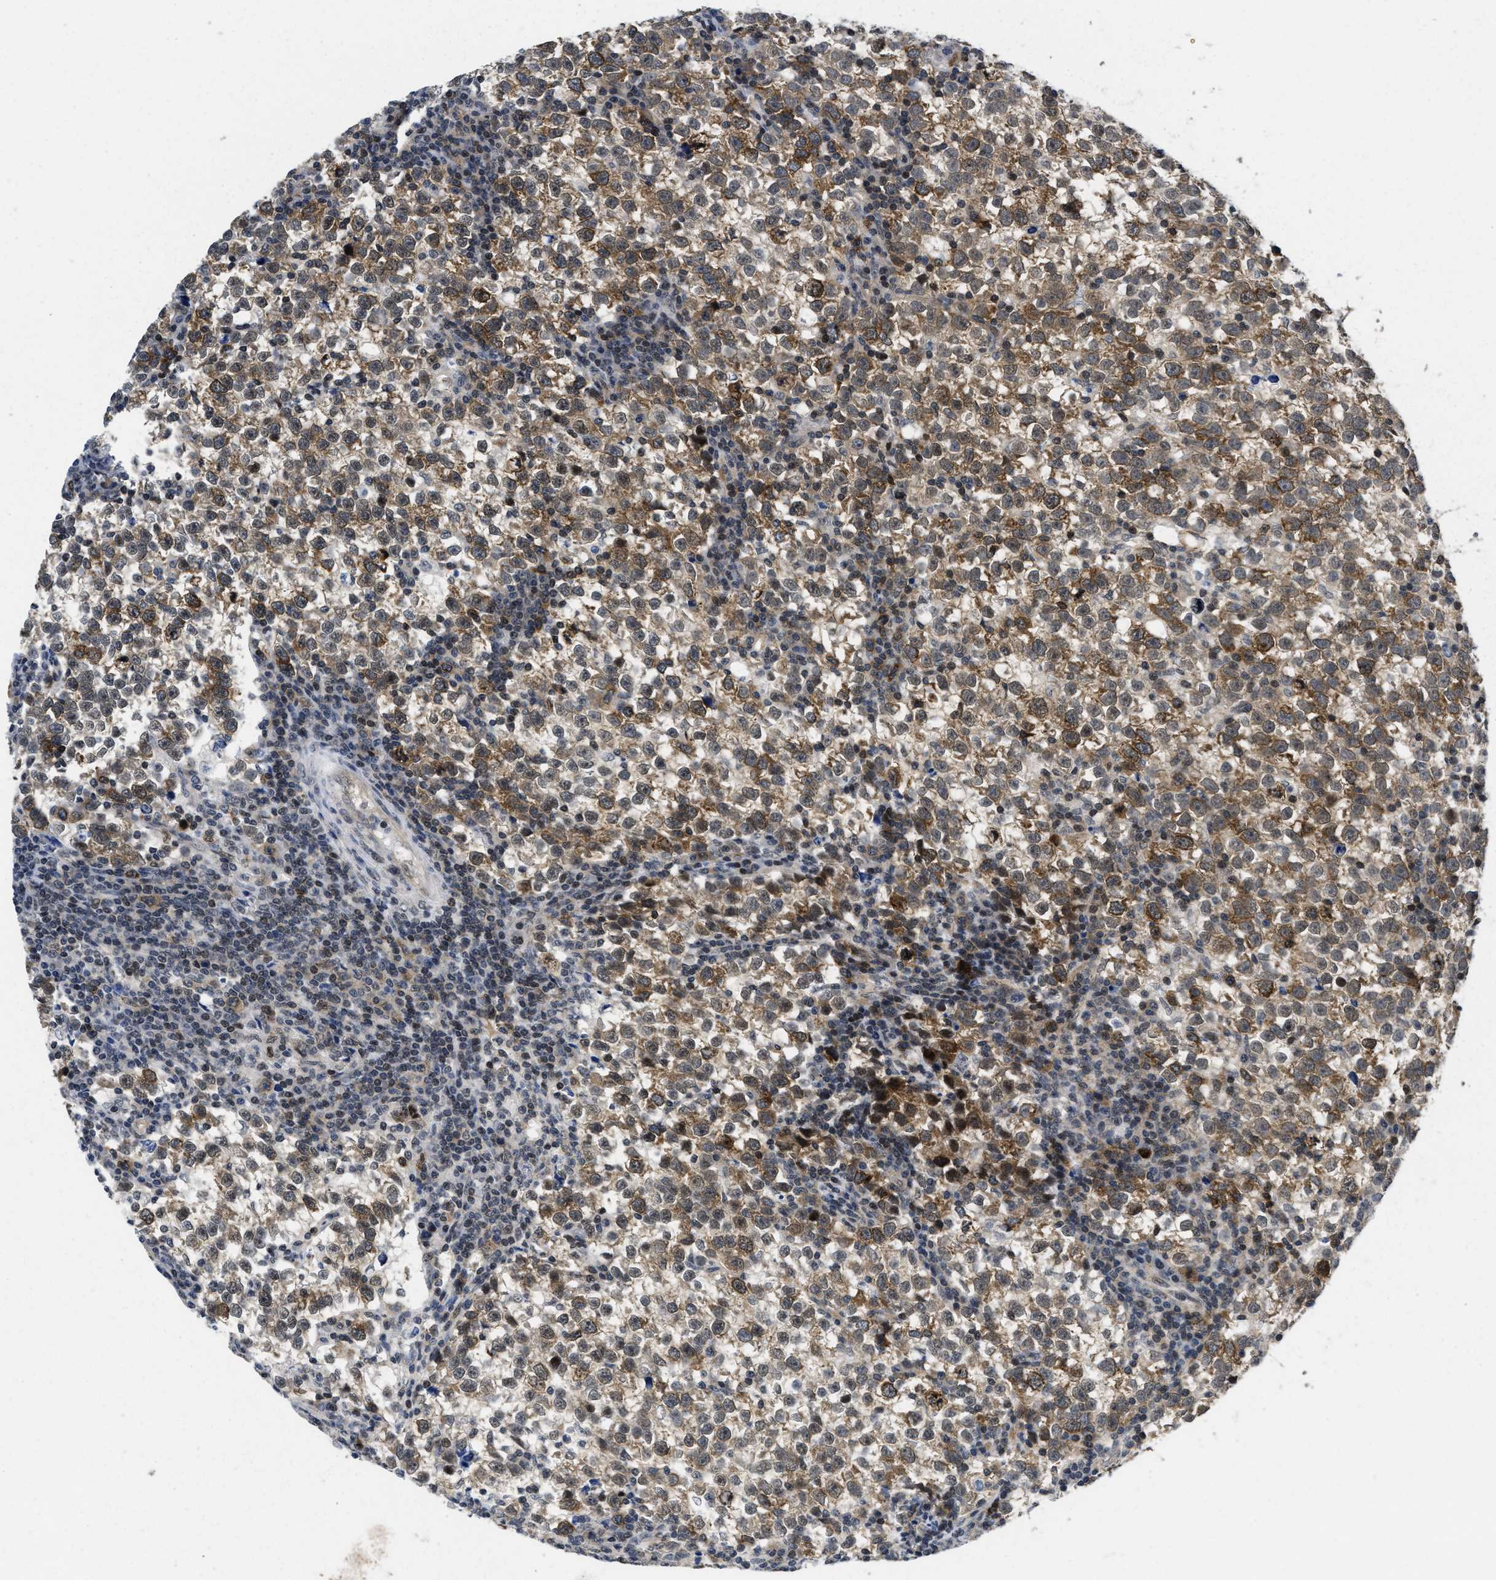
{"staining": {"intensity": "moderate", "quantity": "25%-75%", "location": "cytoplasmic/membranous"}, "tissue": "testis cancer", "cell_type": "Tumor cells", "image_type": "cancer", "snomed": [{"axis": "morphology", "description": "Normal tissue, NOS"}, {"axis": "morphology", "description": "Seminoma, NOS"}, {"axis": "topography", "description": "Testis"}], "caption": "Immunohistochemical staining of testis cancer (seminoma) demonstrates moderate cytoplasmic/membranous protein positivity in approximately 25%-75% of tumor cells.", "gene": "HIF1A", "patient": {"sex": "male", "age": 43}}